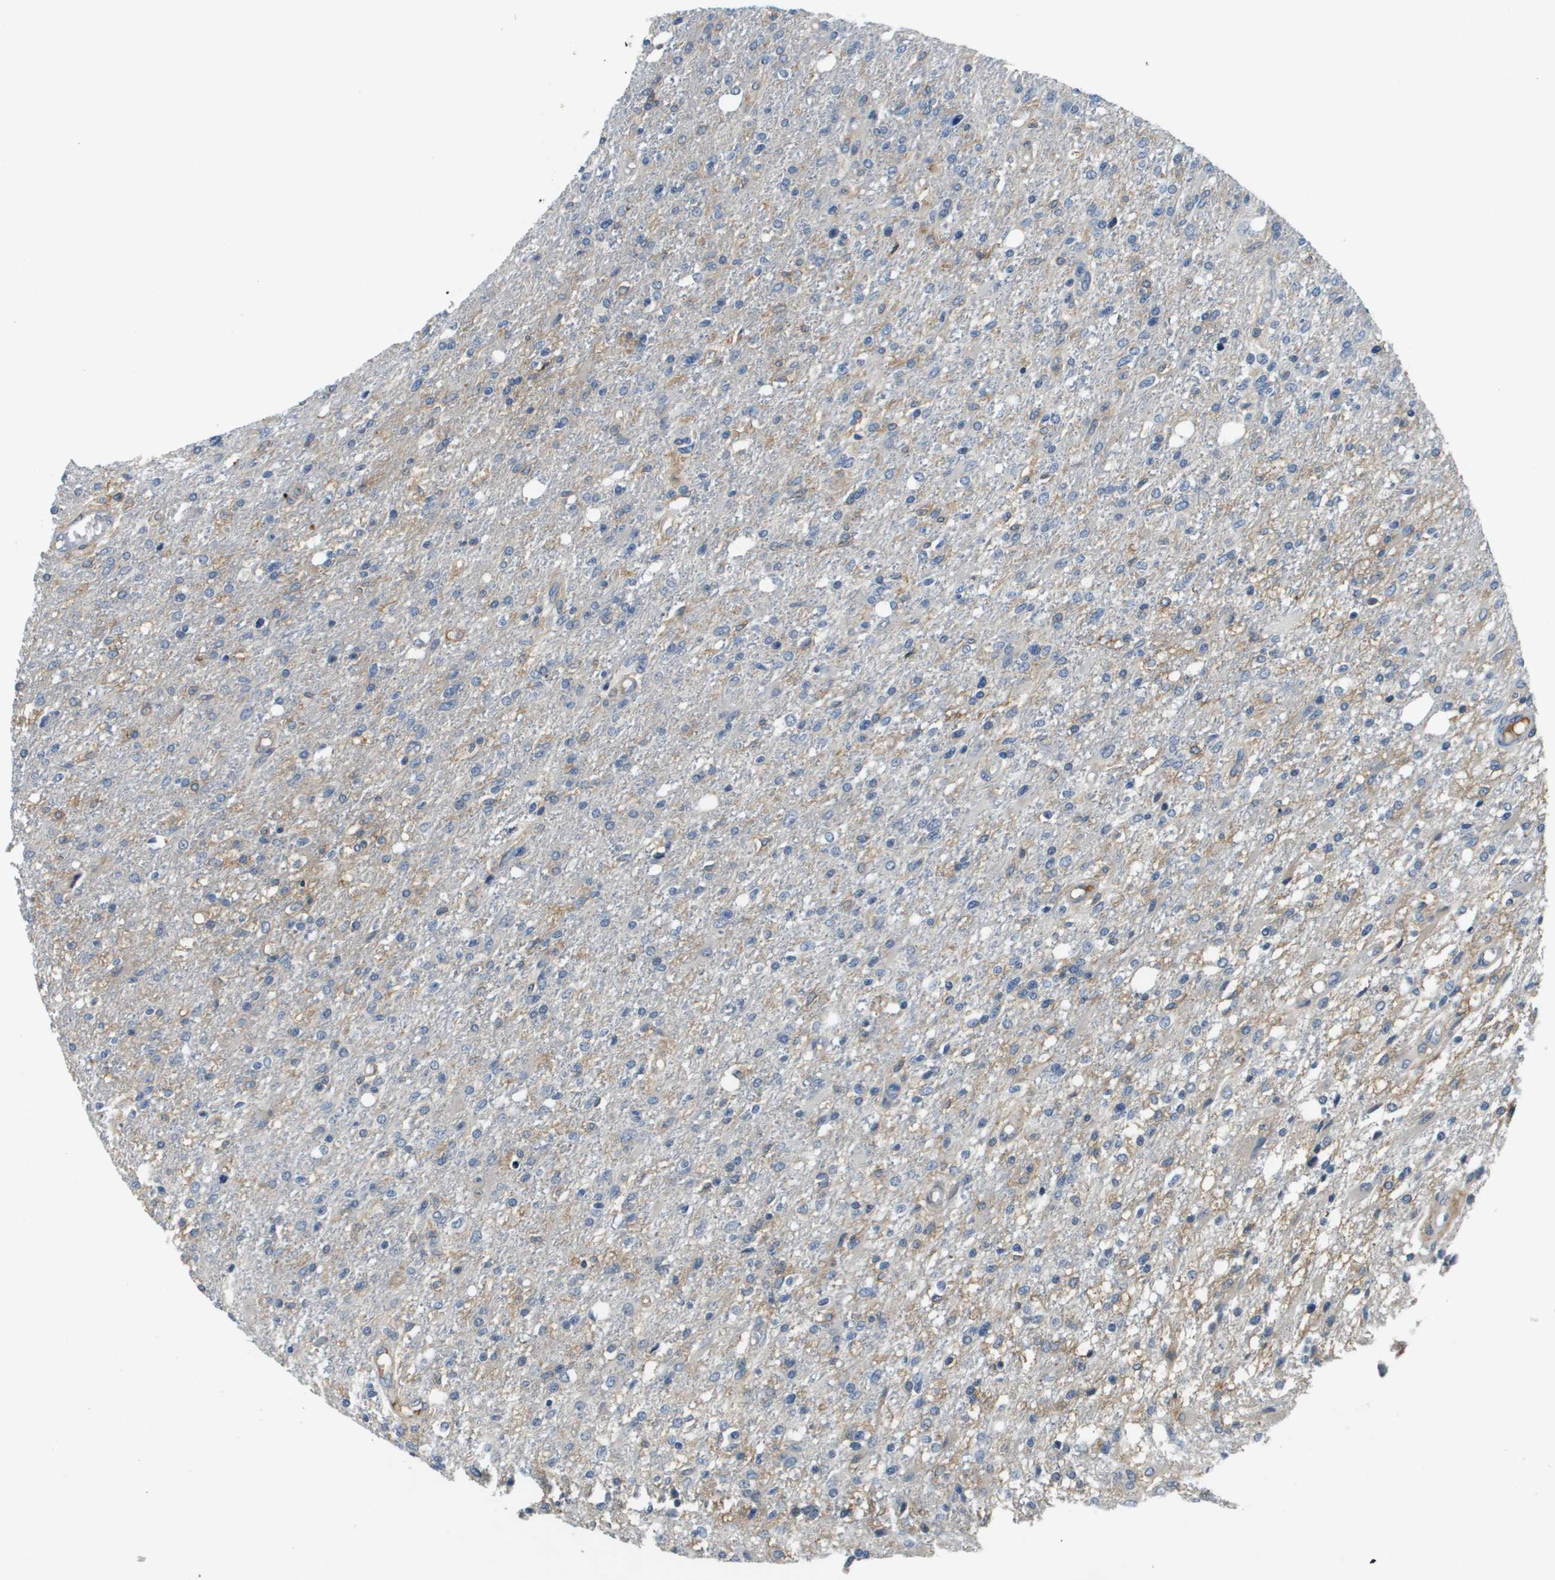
{"staining": {"intensity": "weak", "quantity": "25%-75%", "location": "cytoplasmic/membranous"}, "tissue": "glioma", "cell_type": "Tumor cells", "image_type": "cancer", "snomed": [{"axis": "morphology", "description": "Glioma, malignant, High grade"}, {"axis": "topography", "description": "Cerebral cortex"}], "caption": "This is an image of immunohistochemistry staining of high-grade glioma (malignant), which shows weak positivity in the cytoplasmic/membranous of tumor cells.", "gene": "SLC16A3", "patient": {"sex": "male", "age": 76}}